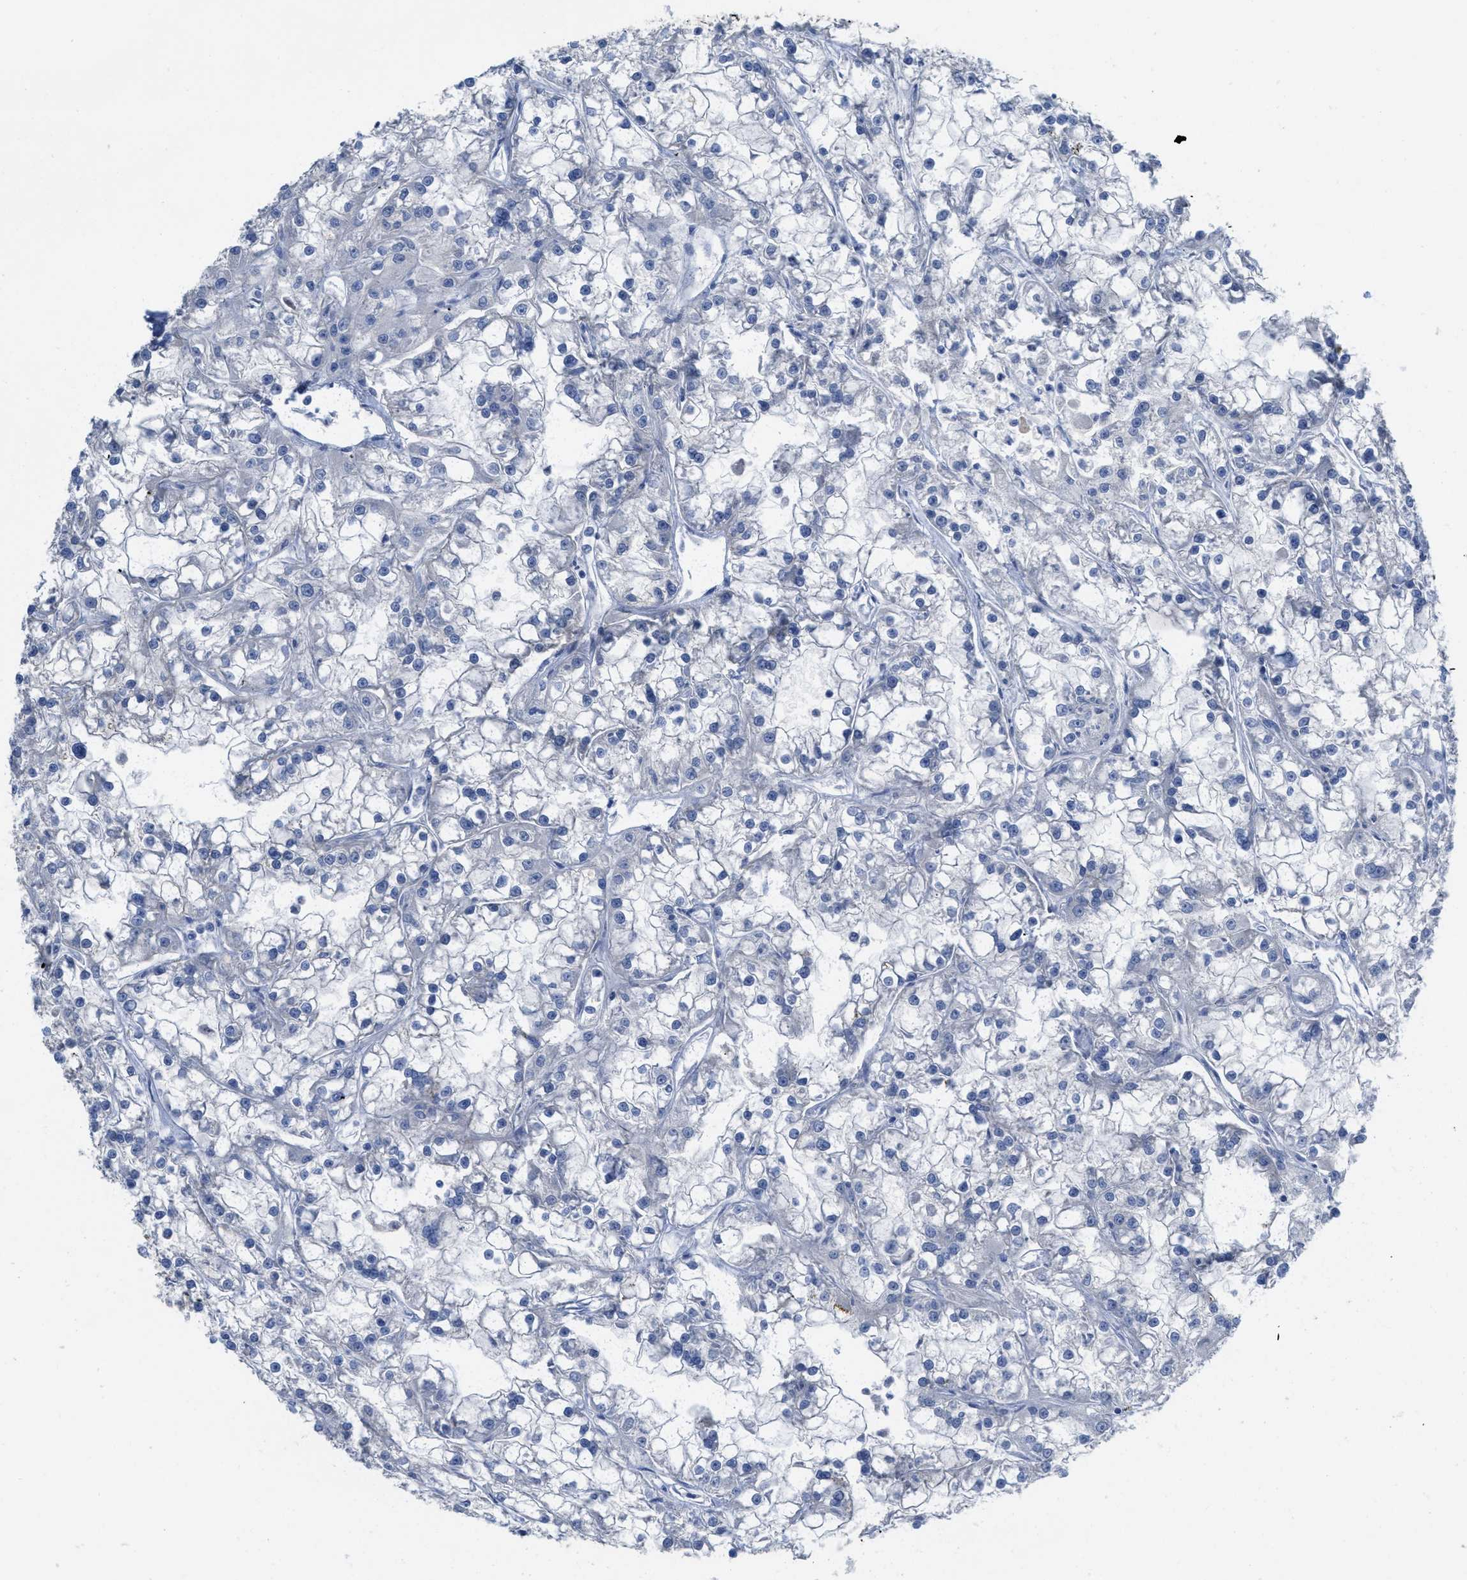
{"staining": {"intensity": "negative", "quantity": "none", "location": "none"}, "tissue": "renal cancer", "cell_type": "Tumor cells", "image_type": "cancer", "snomed": [{"axis": "morphology", "description": "Adenocarcinoma, NOS"}, {"axis": "topography", "description": "Kidney"}], "caption": "Immunohistochemistry (IHC) photomicrograph of neoplastic tissue: adenocarcinoma (renal) stained with DAB (3,3'-diaminobenzidine) demonstrates no significant protein expression in tumor cells.", "gene": "CNNM4", "patient": {"sex": "female", "age": 52}}